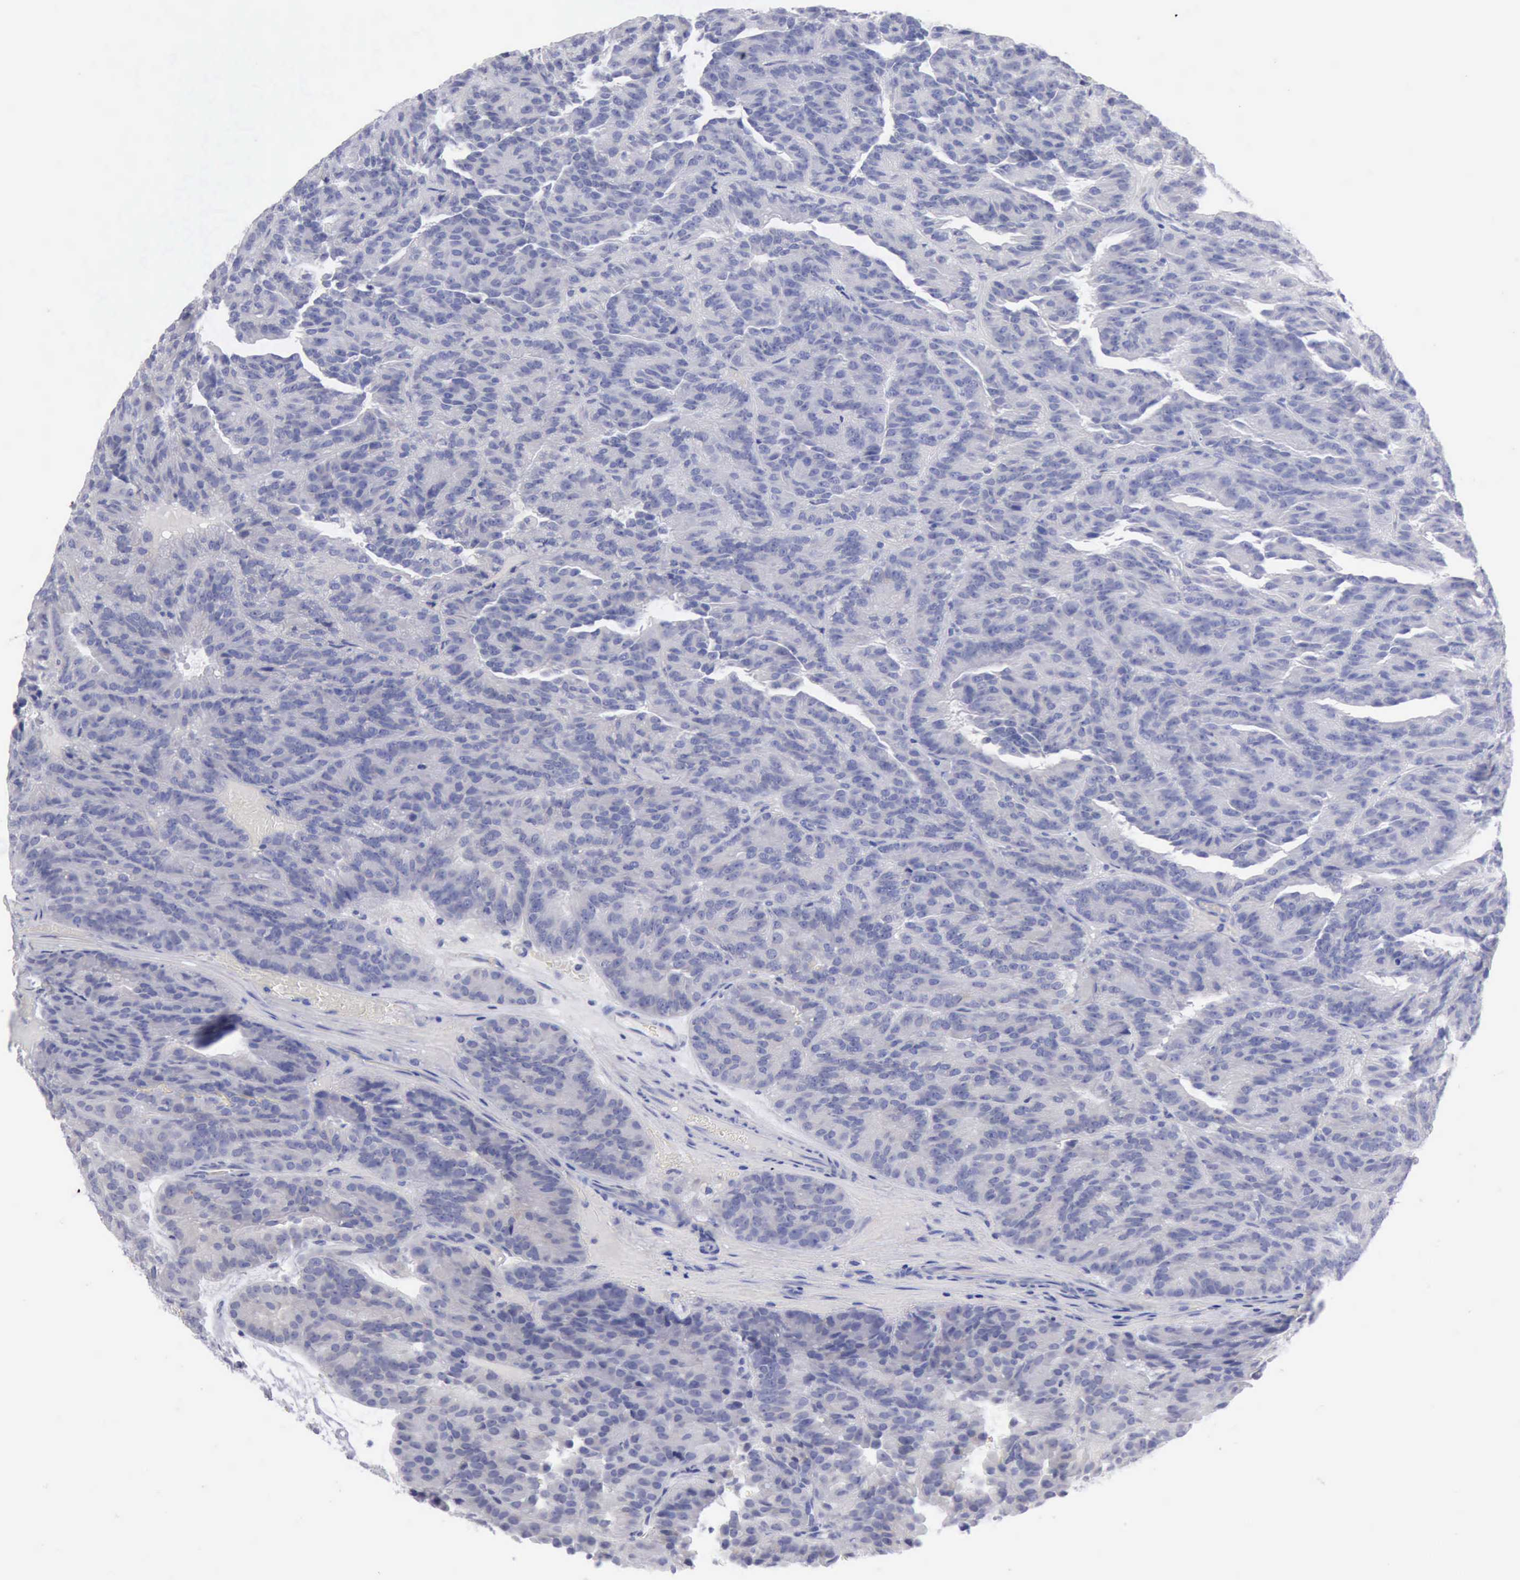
{"staining": {"intensity": "negative", "quantity": "none", "location": "none"}, "tissue": "renal cancer", "cell_type": "Tumor cells", "image_type": "cancer", "snomed": [{"axis": "morphology", "description": "Adenocarcinoma, NOS"}, {"axis": "topography", "description": "Kidney"}], "caption": "This is a image of immunohistochemistry (IHC) staining of renal adenocarcinoma, which shows no expression in tumor cells. Nuclei are stained in blue.", "gene": "ANGEL1", "patient": {"sex": "male", "age": 46}}